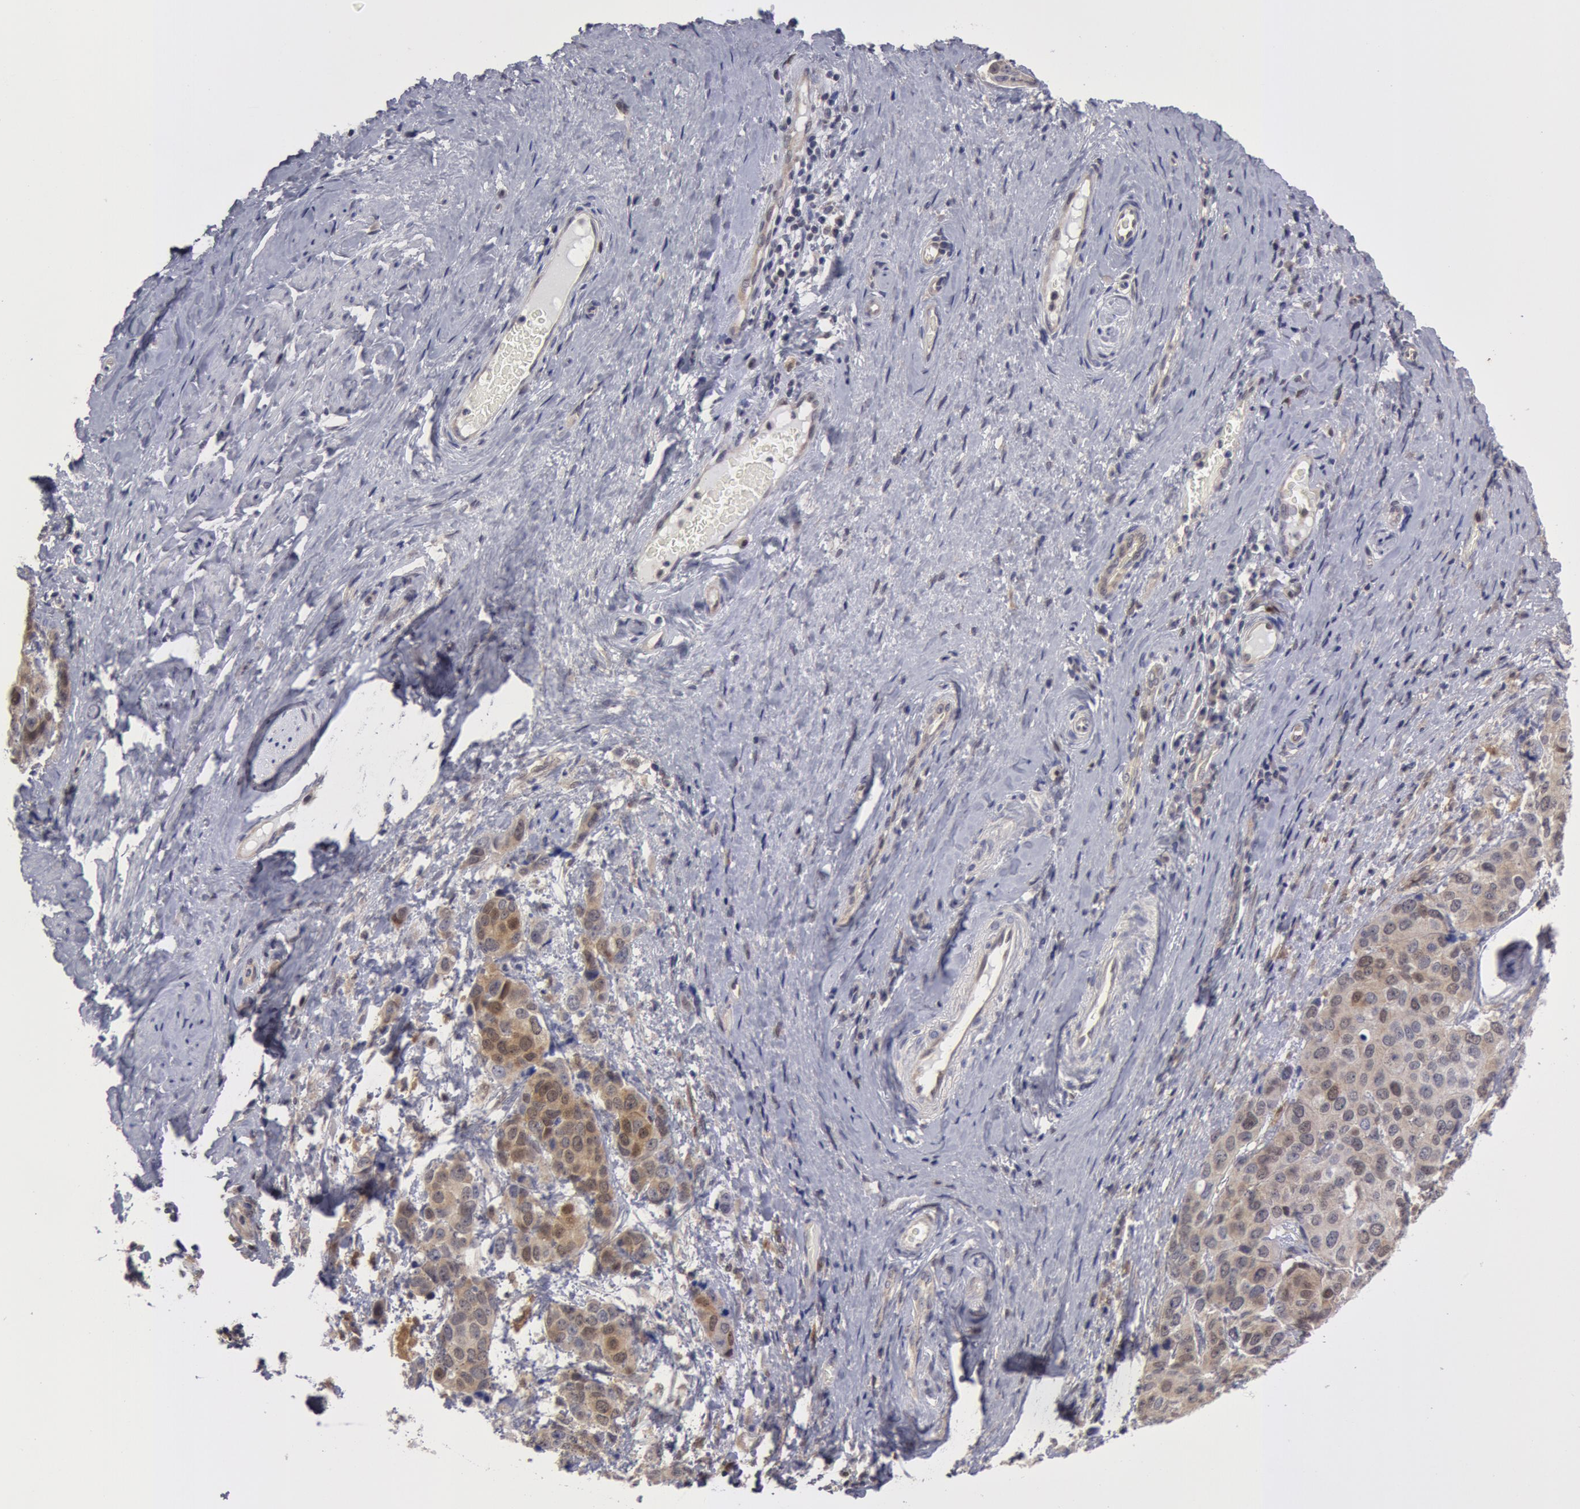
{"staining": {"intensity": "weak", "quantity": "25%-75%", "location": "cytoplasmic/membranous"}, "tissue": "cervical cancer", "cell_type": "Tumor cells", "image_type": "cancer", "snomed": [{"axis": "morphology", "description": "Squamous cell carcinoma, NOS"}, {"axis": "topography", "description": "Cervix"}], "caption": "Immunohistochemistry (IHC) (DAB) staining of human cervical cancer (squamous cell carcinoma) demonstrates weak cytoplasmic/membranous protein positivity in approximately 25%-75% of tumor cells.", "gene": "TXNRD1", "patient": {"sex": "female", "age": 54}}